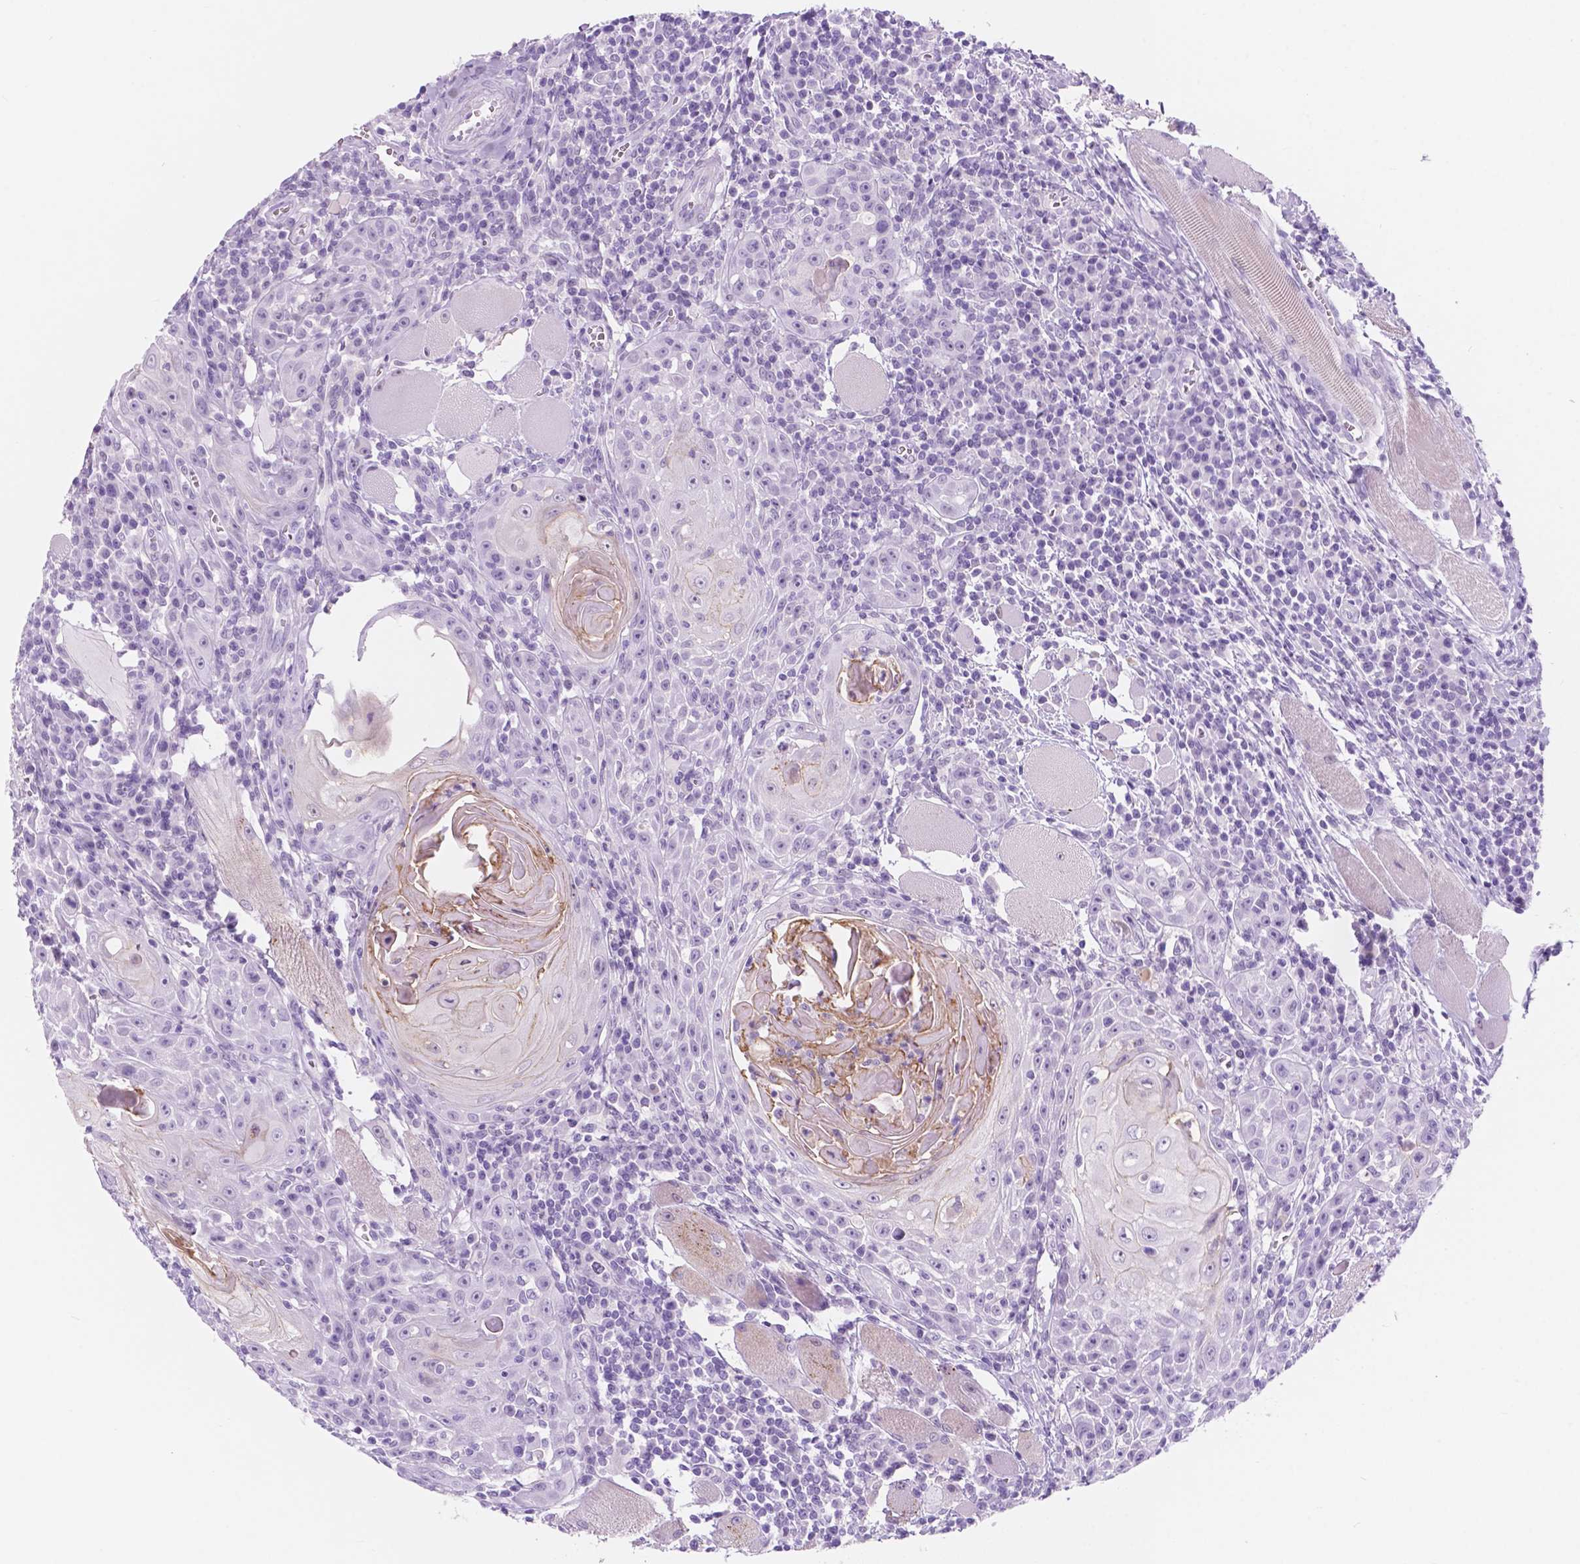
{"staining": {"intensity": "negative", "quantity": "none", "location": "none"}, "tissue": "head and neck cancer", "cell_type": "Tumor cells", "image_type": "cancer", "snomed": [{"axis": "morphology", "description": "Squamous cell carcinoma, NOS"}, {"axis": "topography", "description": "Head-Neck"}], "caption": "DAB (3,3'-diaminobenzidine) immunohistochemical staining of head and neck cancer (squamous cell carcinoma) demonstrates no significant expression in tumor cells.", "gene": "CUZD1", "patient": {"sex": "male", "age": 52}}